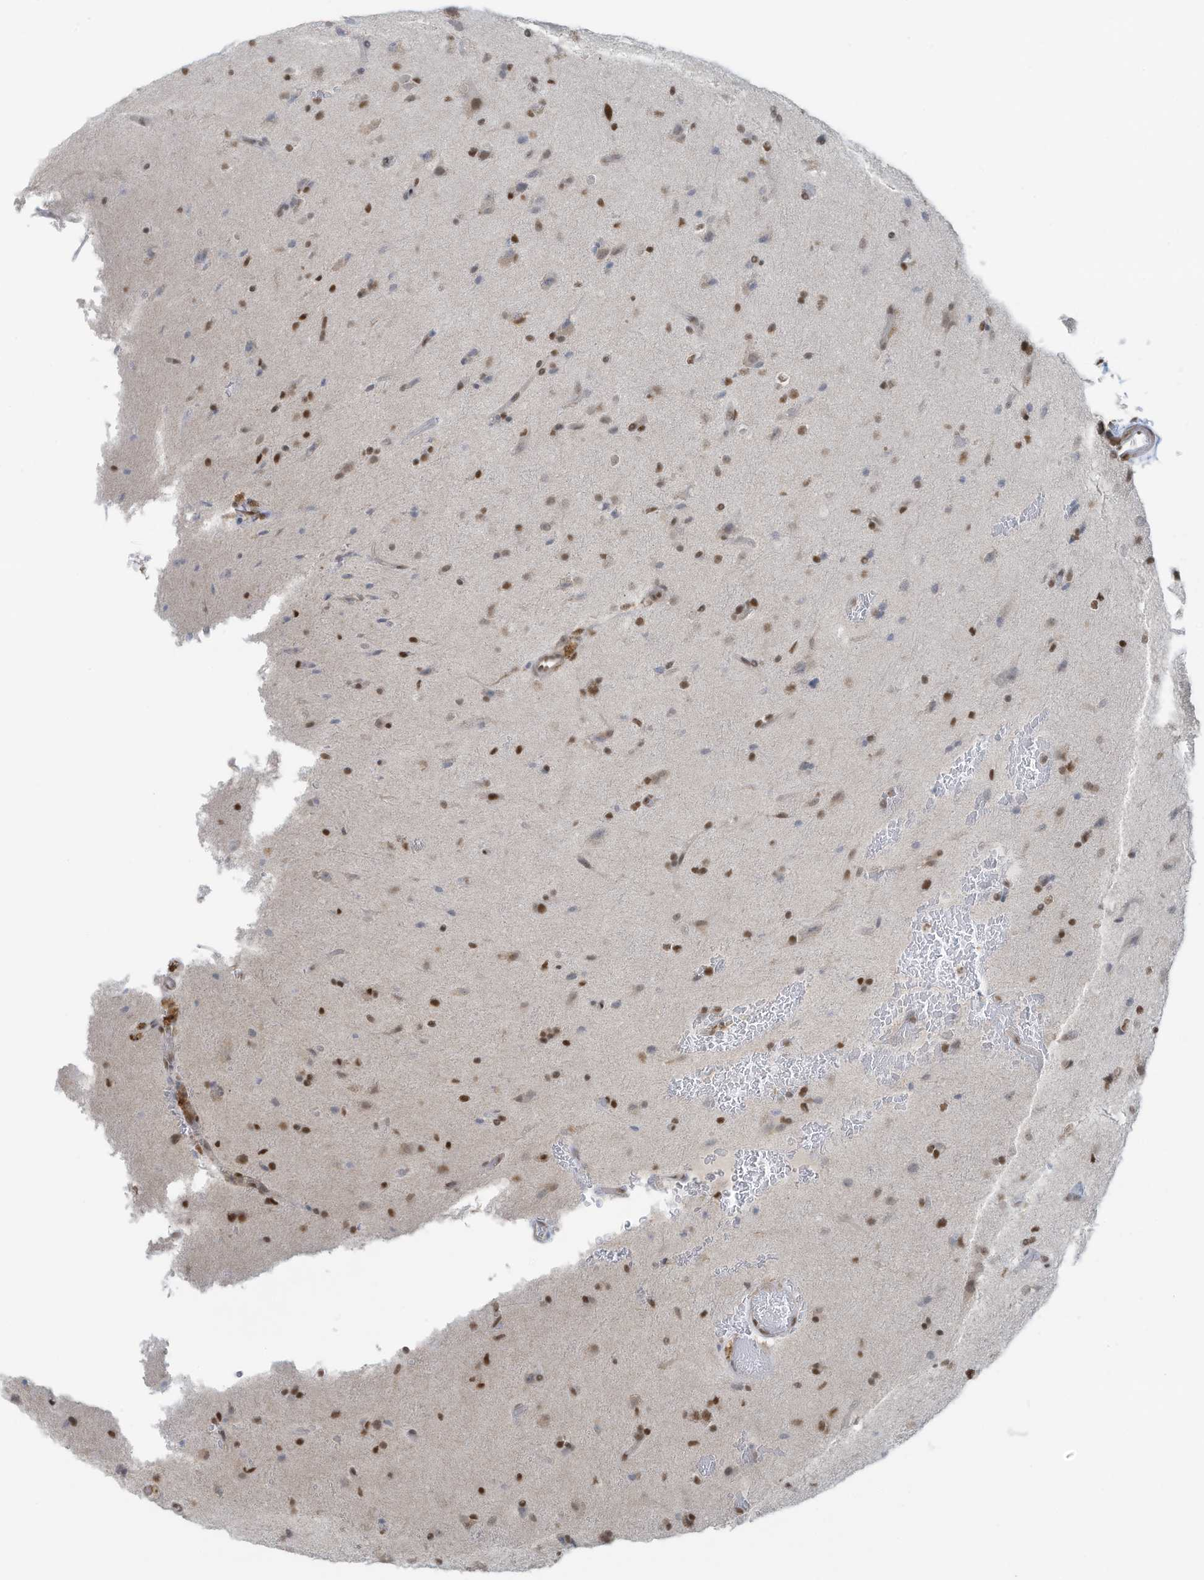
{"staining": {"intensity": "moderate", "quantity": ">75%", "location": "nuclear"}, "tissue": "glioma", "cell_type": "Tumor cells", "image_type": "cancer", "snomed": [{"axis": "morphology", "description": "Glioma, malignant, Low grade"}, {"axis": "topography", "description": "Brain"}], "caption": "Malignant glioma (low-grade) was stained to show a protein in brown. There is medium levels of moderate nuclear positivity in about >75% of tumor cells. Using DAB (3,3'-diaminobenzidine) (brown) and hematoxylin (blue) stains, captured at high magnification using brightfield microscopy.", "gene": "DBR1", "patient": {"sex": "male", "age": 65}}